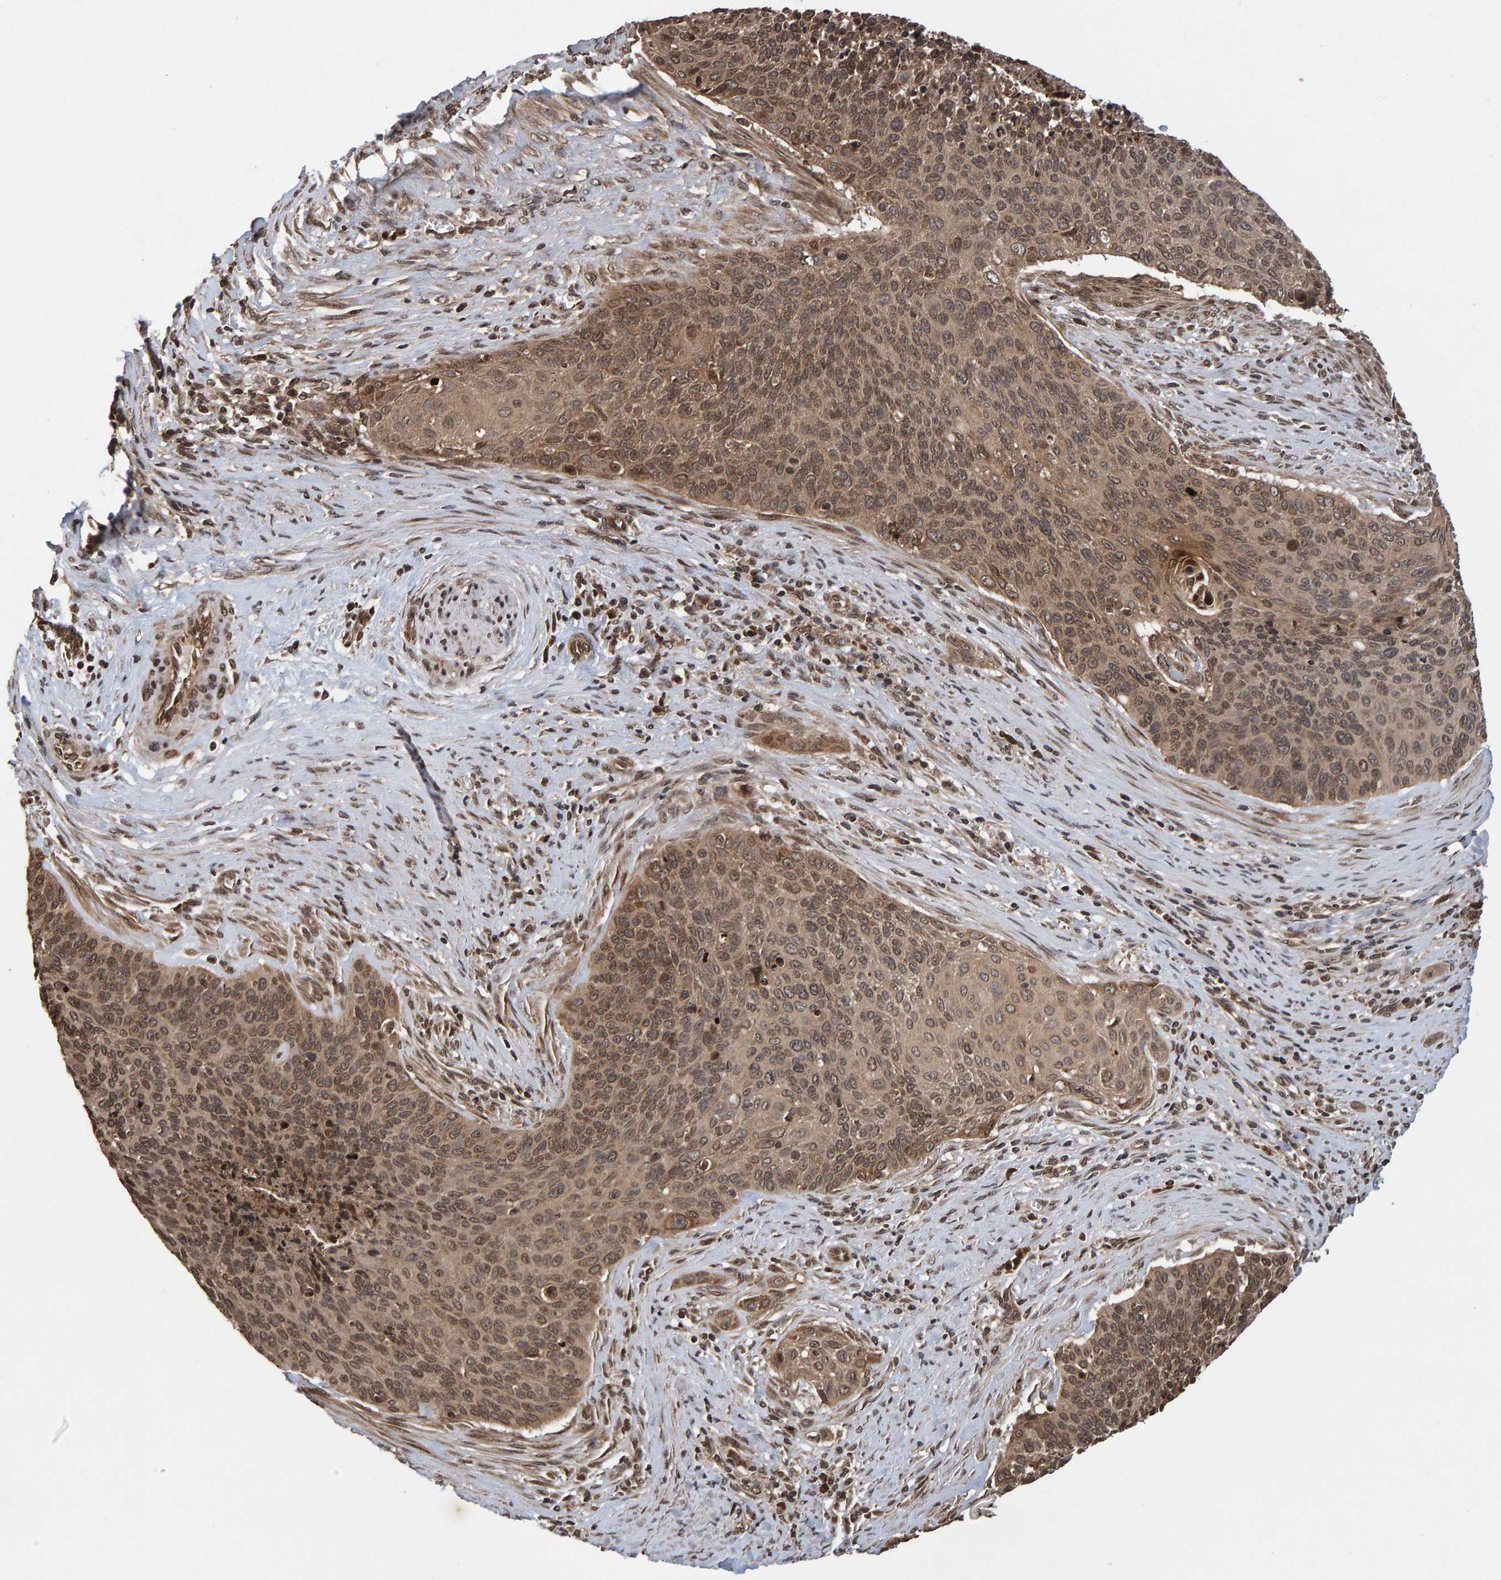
{"staining": {"intensity": "moderate", "quantity": ">75%", "location": "cytoplasmic/membranous"}, "tissue": "cervical cancer", "cell_type": "Tumor cells", "image_type": "cancer", "snomed": [{"axis": "morphology", "description": "Squamous cell carcinoma, NOS"}, {"axis": "topography", "description": "Cervix"}], "caption": "The immunohistochemical stain labels moderate cytoplasmic/membranous staining in tumor cells of cervical cancer tissue. Nuclei are stained in blue.", "gene": "GAB2", "patient": {"sex": "female", "age": 55}}